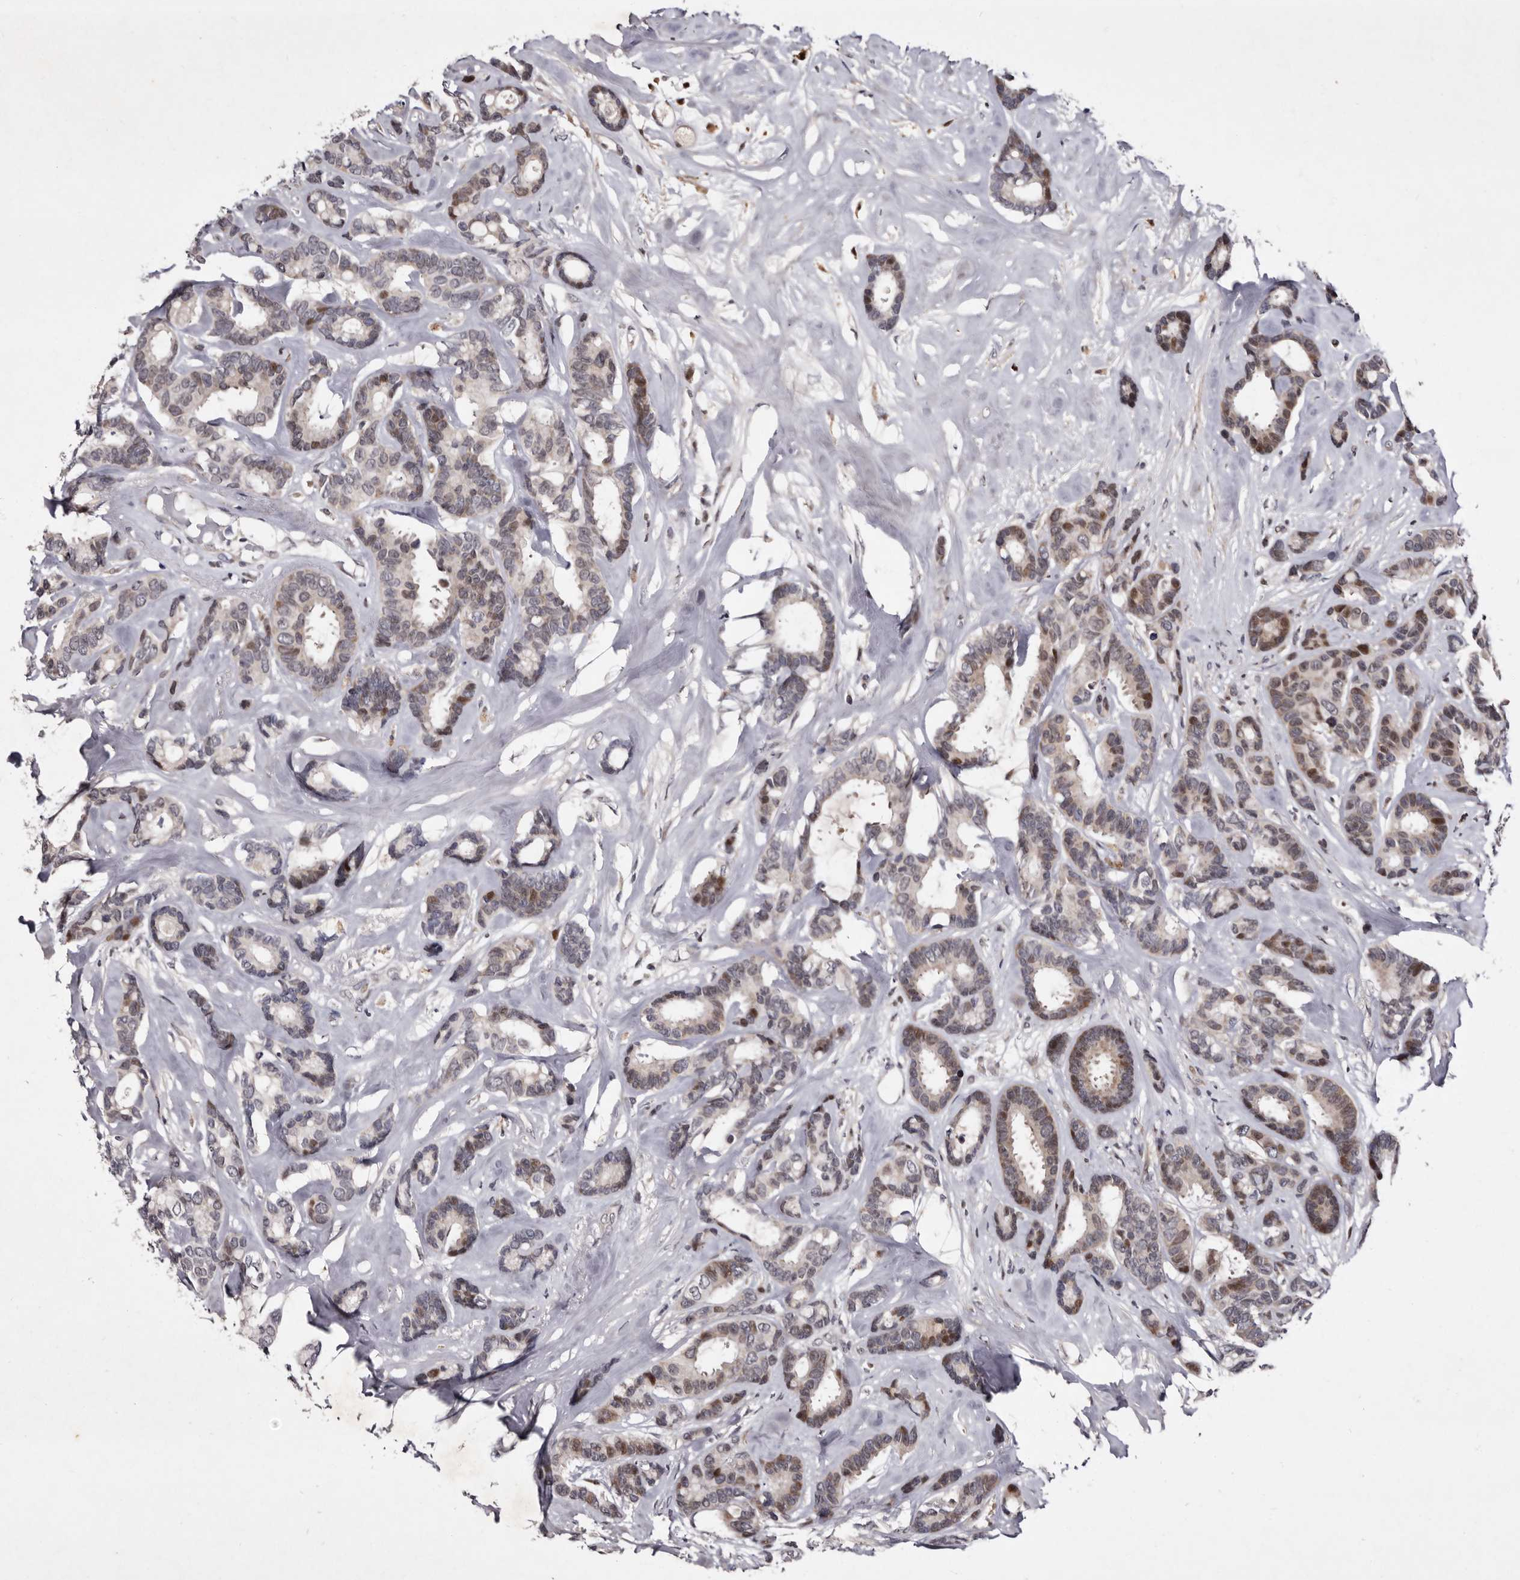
{"staining": {"intensity": "moderate", "quantity": "<25%", "location": "nuclear"}, "tissue": "breast cancer", "cell_type": "Tumor cells", "image_type": "cancer", "snomed": [{"axis": "morphology", "description": "Duct carcinoma"}, {"axis": "topography", "description": "Breast"}], "caption": "Immunohistochemistry (DAB (3,3'-diaminobenzidine)) staining of infiltrating ductal carcinoma (breast) demonstrates moderate nuclear protein staining in about <25% of tumor cells. Ihc stains the protein in brown and the nuclei are stained blue.", "gene": "TNKS", "patient": {"sex": "female", "age": 87}}